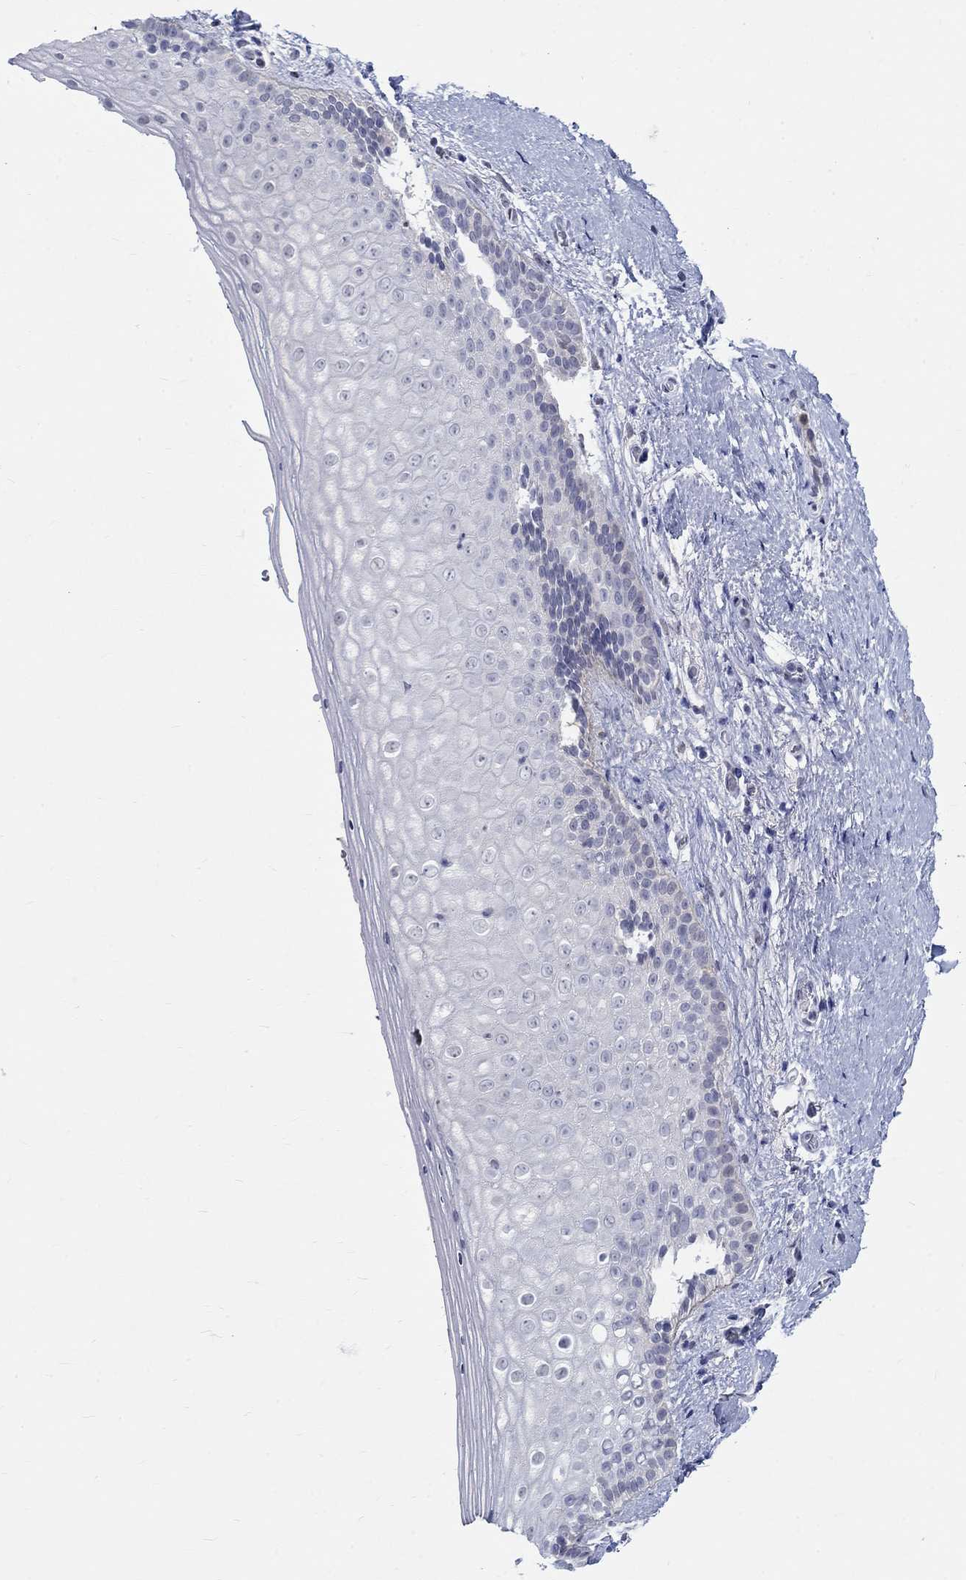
{"staining": {"intensity": "negative", "quantity": "none", "location": "none"}, "tissue": "vagina", "cell_type": "Squamous epithelial cells", "image_type": "normal", "snomed": [{"axis": "morphology", "description": "Normal tissue, NOS"}, {"axis": "topography", "description": "Vagina"}], "caption": "DAB (3,3'-diaminobenzidine) immunohistochemical staining of unremarkable vagina displays no significant expression in squamous epithelial cells. (DAB IHC with hematoxylin counter stain).", "gene": "EGFLAM", "patient": {"sex": "female", "age": 47}}